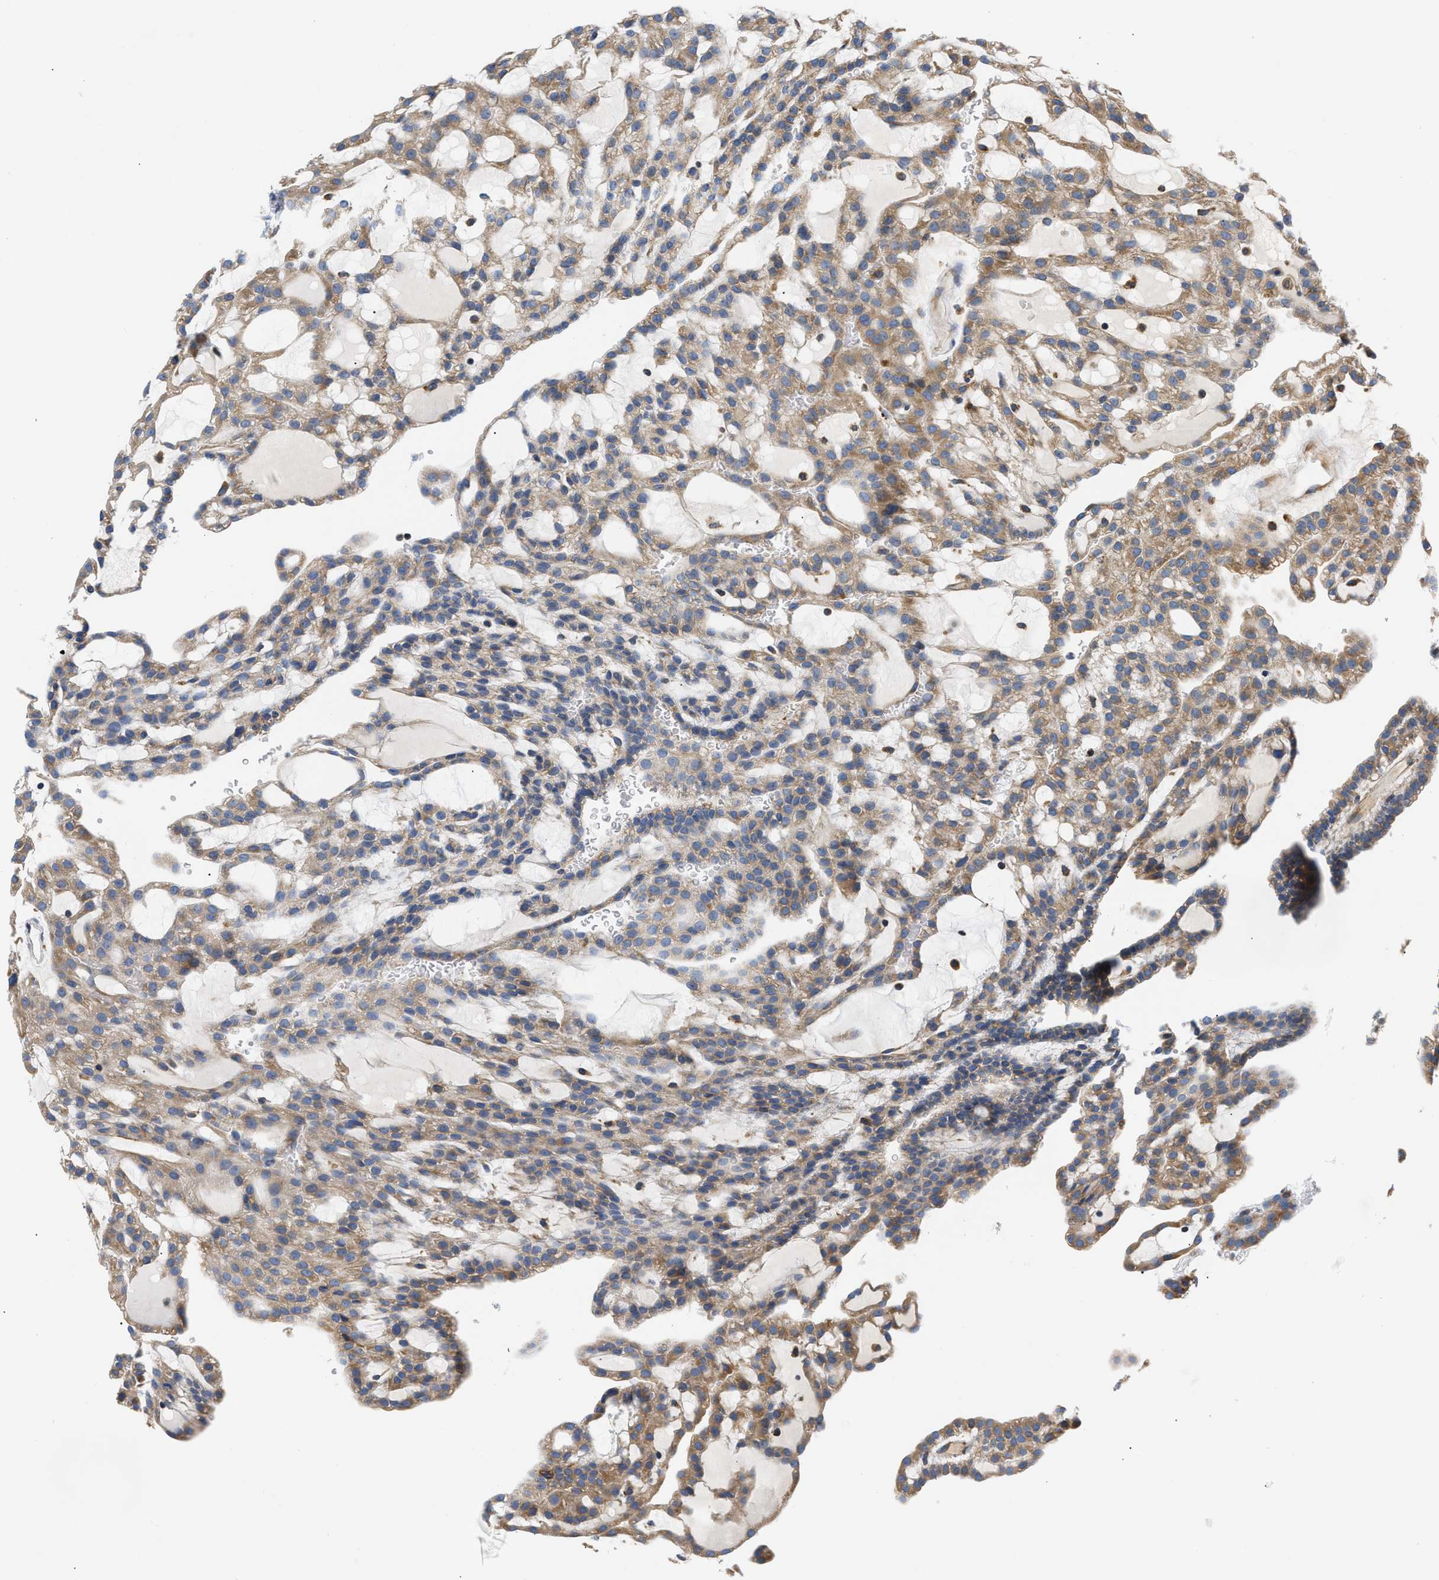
{"staining": {"intensity": "weak", "quantity": ">75%", "location": "cytoplasmic/membranous"}, "tissue": "renal cancer", "cell_type": "Tumor cells", "image_type": "cancer", "snomed": [{"axis": "morphology", "description": "Adenocarcinoma, NOS"}, {"axis": "topography", "description": "Kidney"}], "caption": "Human adenocarcinoma (renal) stained with a brown dye exhibits weak cytoplasmic/membranous positive staining in about >75% of tumor cells.", "gene": "HDHD3", "patient": {"sex": "male", "age": 63}}